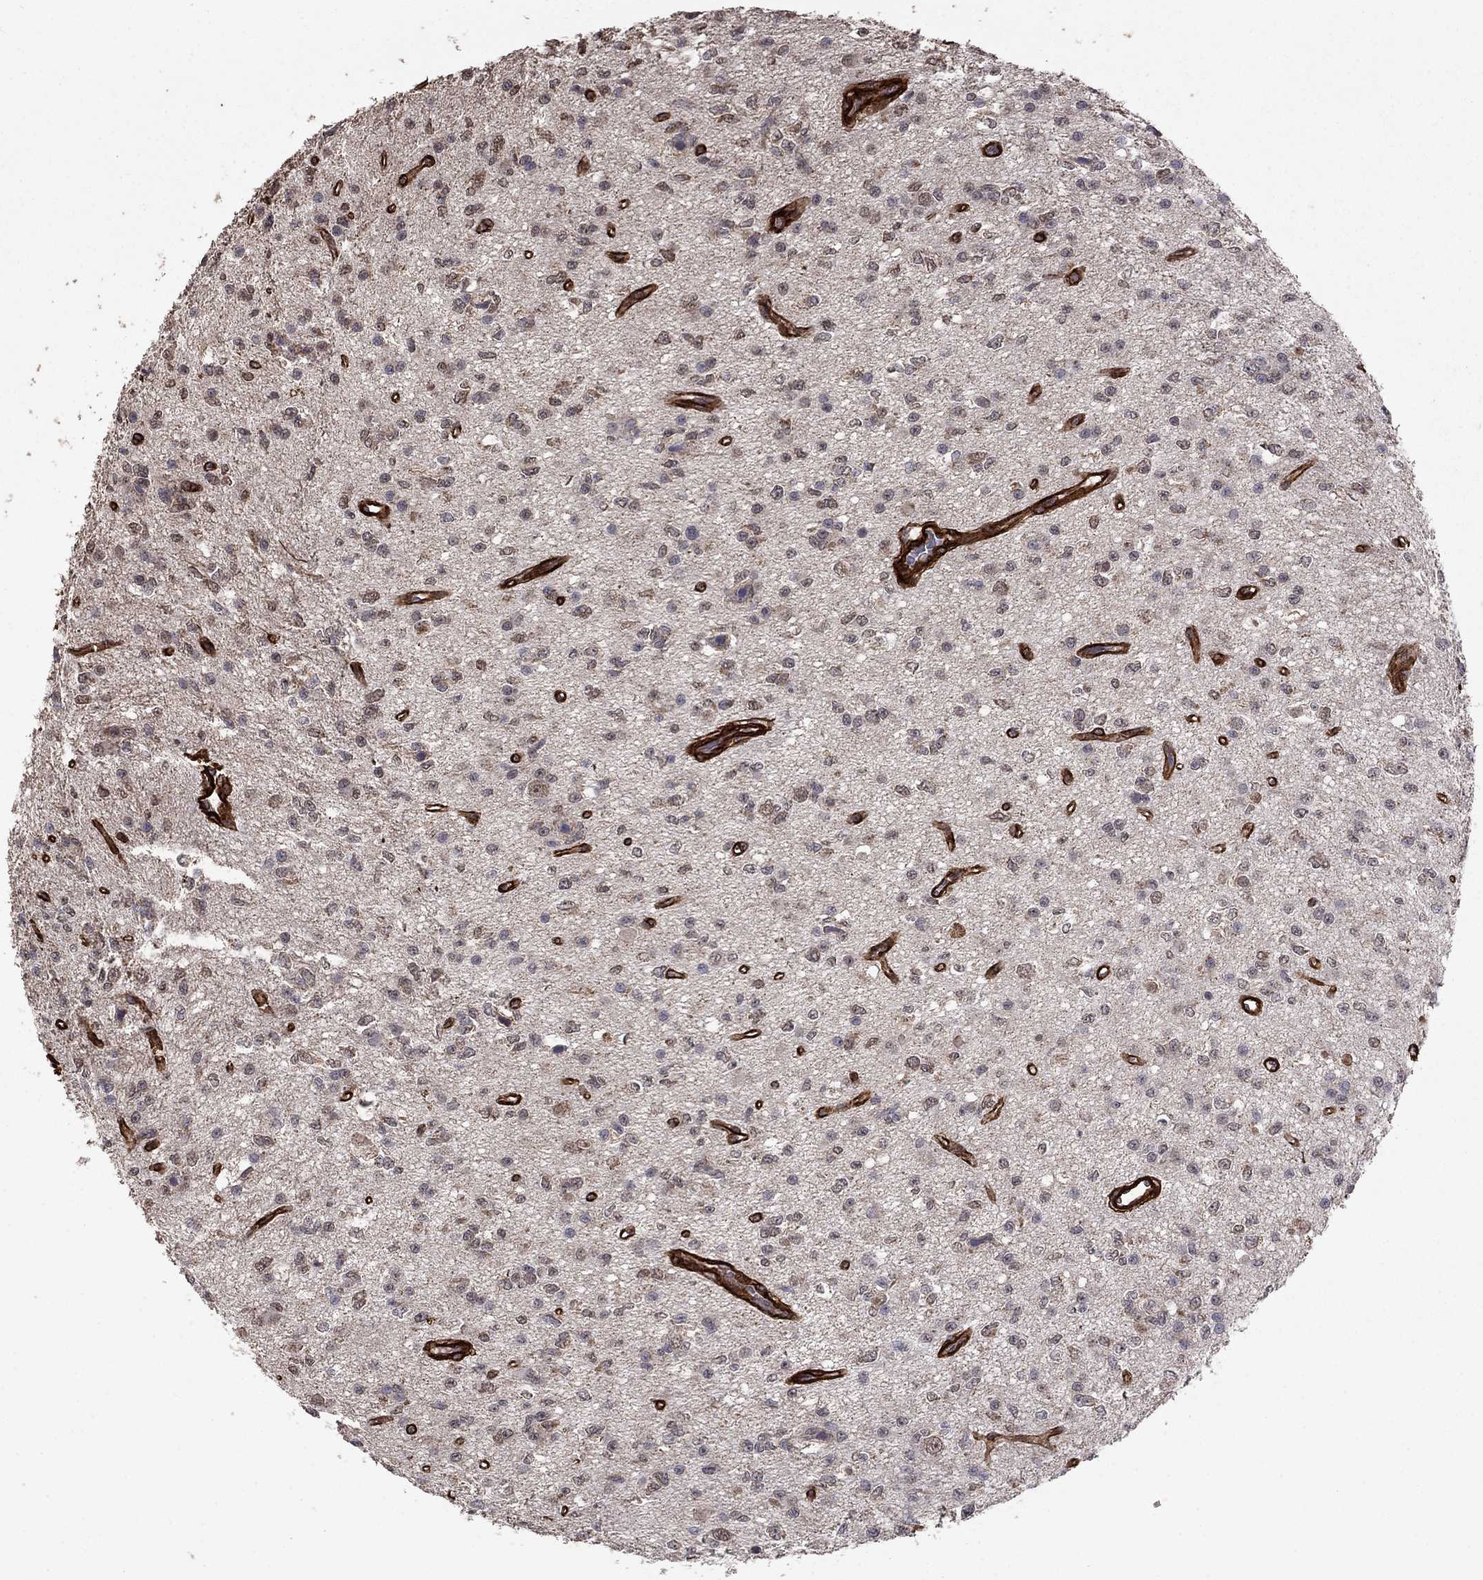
{"staining": {"intensity": "negative", "quantity": "none", "location": "none"}, "tissue": "glioma", "cell_type": "Tumor cells", "image_type": "cancer", "snomed": [{"axis": "morphology", "description": "Glioma, malignant, Low grade"}, {"axis": "topography", "description": "Brain"}], "caption": "Glioma was stained to show a protein in brown. There is no significant positivity in tumor cells. (DAB (3,3'-diaminobenzidine) immunohistochemistry with hematoxylin counter stain).", "gene": "COL18A1", "patient": {"sex": "female", "age": 45}}